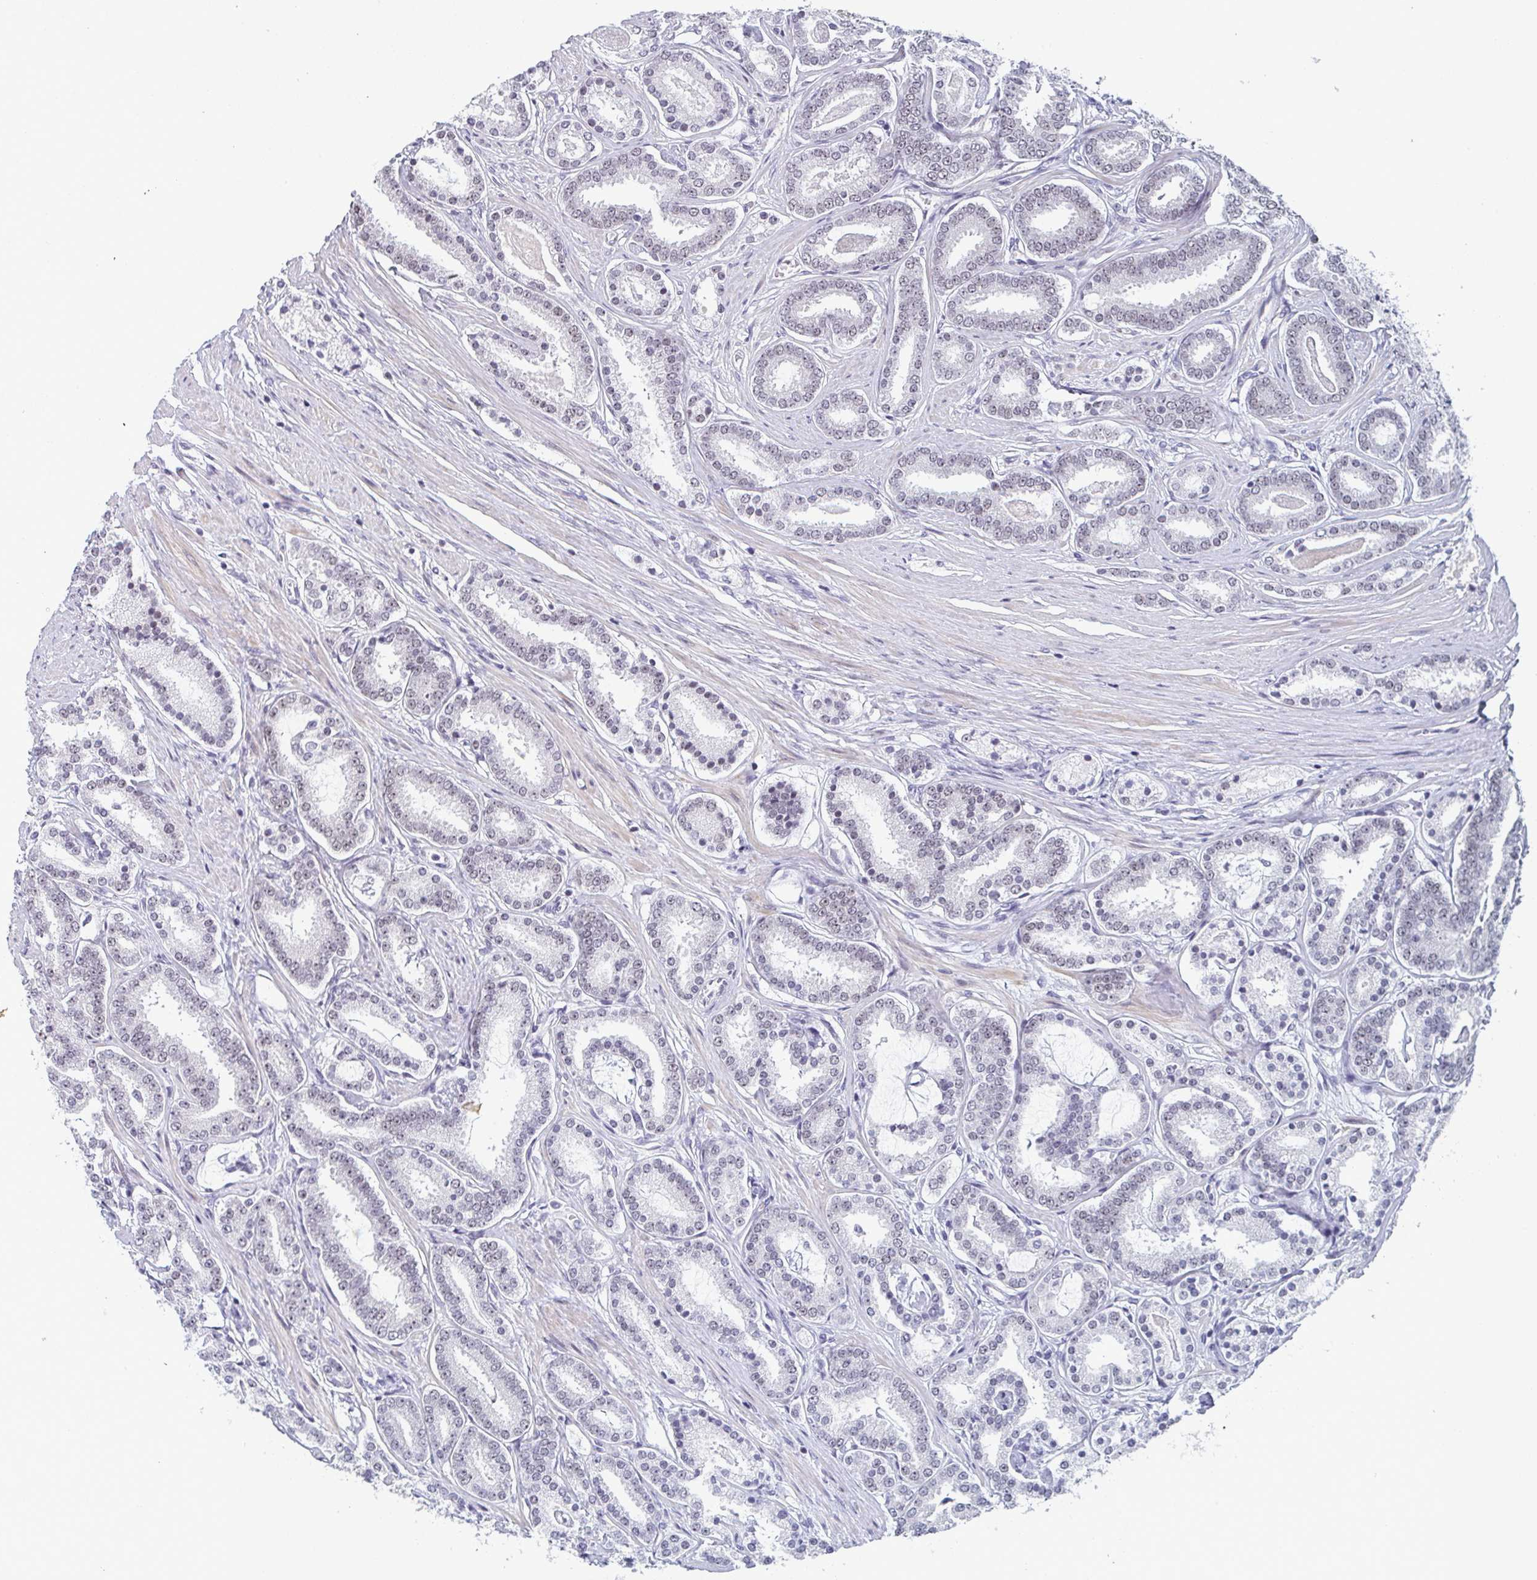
{"staining": {"intensity": "weak", "quantity": "<25%", "location": "nuclear"}, "tissue": "prostate cancer", "cell_type": "Tumor cells", "image_type": "cancer", "snomed": [{"axis": "morphology", "description": "Adenocarcinoma, High grade"}, {"axis": "topography", "description": "Prostate"}], "caption": "This is a histopathology image of immunohistochemistry (IHC) staining of prostate cancer, which shows no positivity in tumor cells. (Brightfield microscopy of DAB (3,3'-diaminobenzidine) immunohistochemistry at high magnification).", "gene": "PYCR3", "patient": {"sex": "male", "age": 63}}